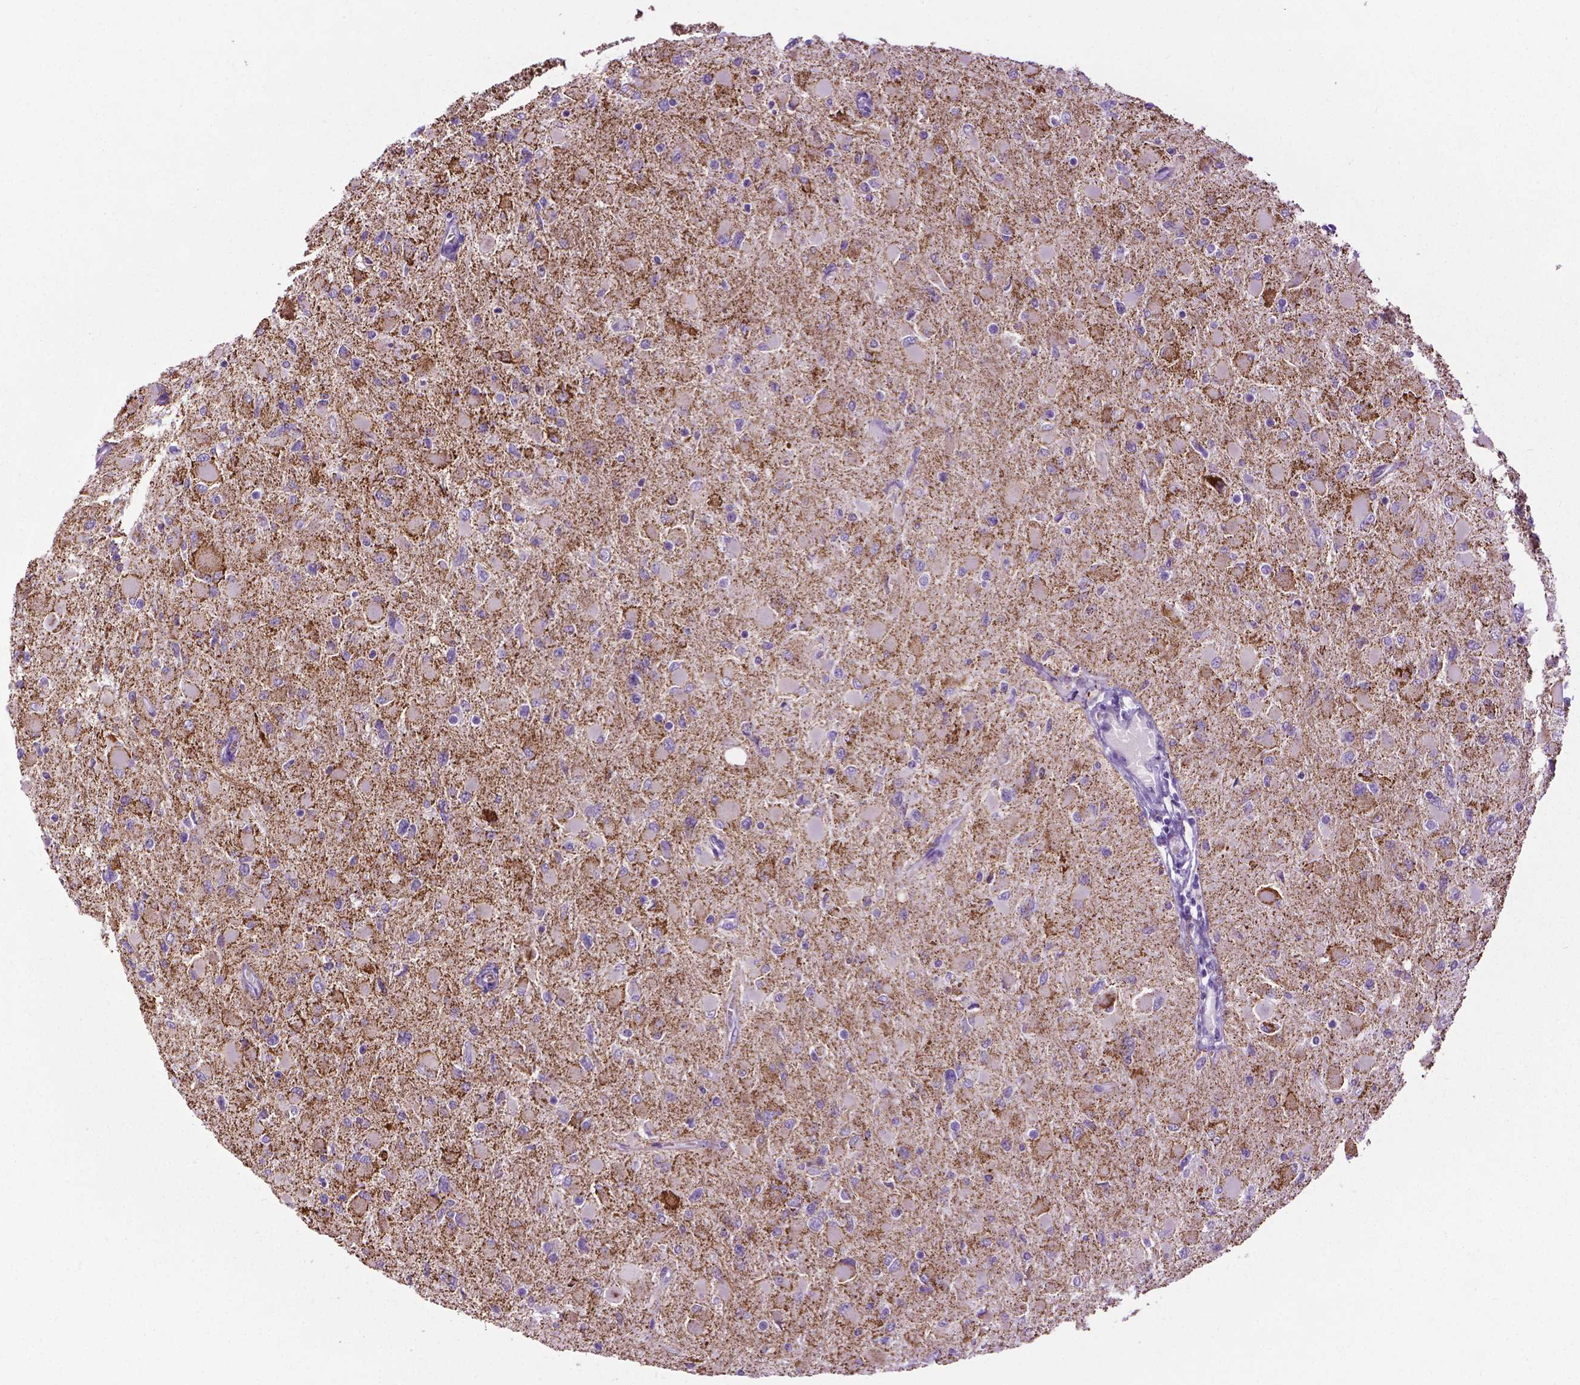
{"staining": {"intensity": "negative", "quantity": "none", "location": "none"}, "tissue": "glioma", "cell_type": "Tumor cells", "image_type": "cancer", "snomed": [{"axis": "morphology", "description": "Glioma, malignant, High grade"}, {"axis": "topography", "description": "Cerebral cortex"}], "caption": "Human malignant high-grade glioma stained for a protein using immunohistochemistry exhibits no staining in tumor cells.", "gene": "TMEM132E", "patient": {"sex": "female", "age": 36}}